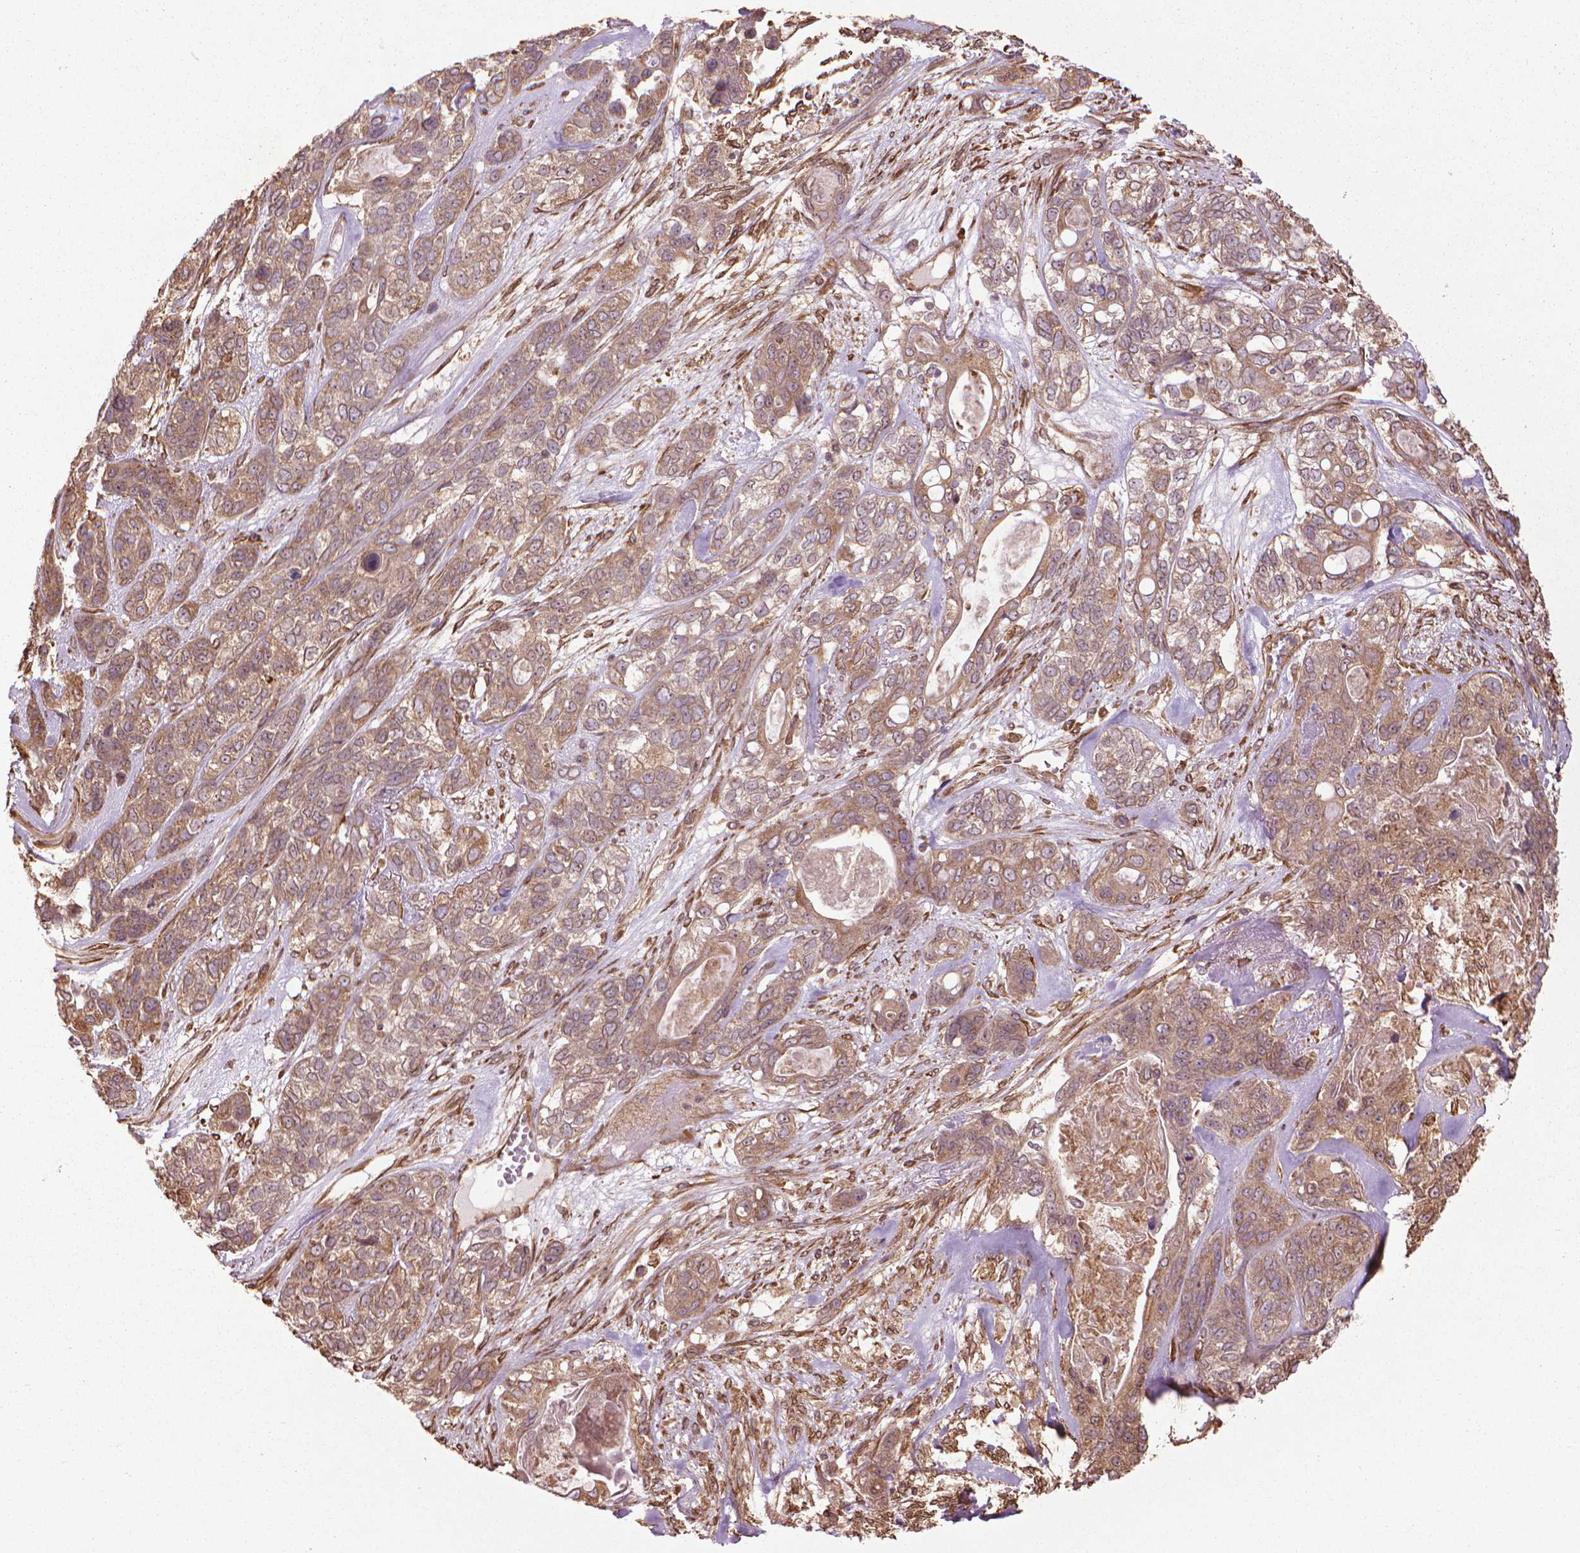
{"staining": {"intensity": "moderate", "quantity": ">75%", "location": "cytoplasmic/membranous"}, "tissue": "lung cancer", "cell_type": "Tumor cells", "image_type": "cancer", "snomed": [{"axis": "morphology", "description": "Squamous cell carcinoma, NOS"}, {"axis": "topography", "description": "Lung"}], "caption": "Protein analysis of squamous cell carcinoma (lung) tissue exhibits moderate cytoplasmic/membranous expression in approximately >75% of tumor cells.", "gene": "GAS1", "patient": {"sex": "female", "age": 70}}